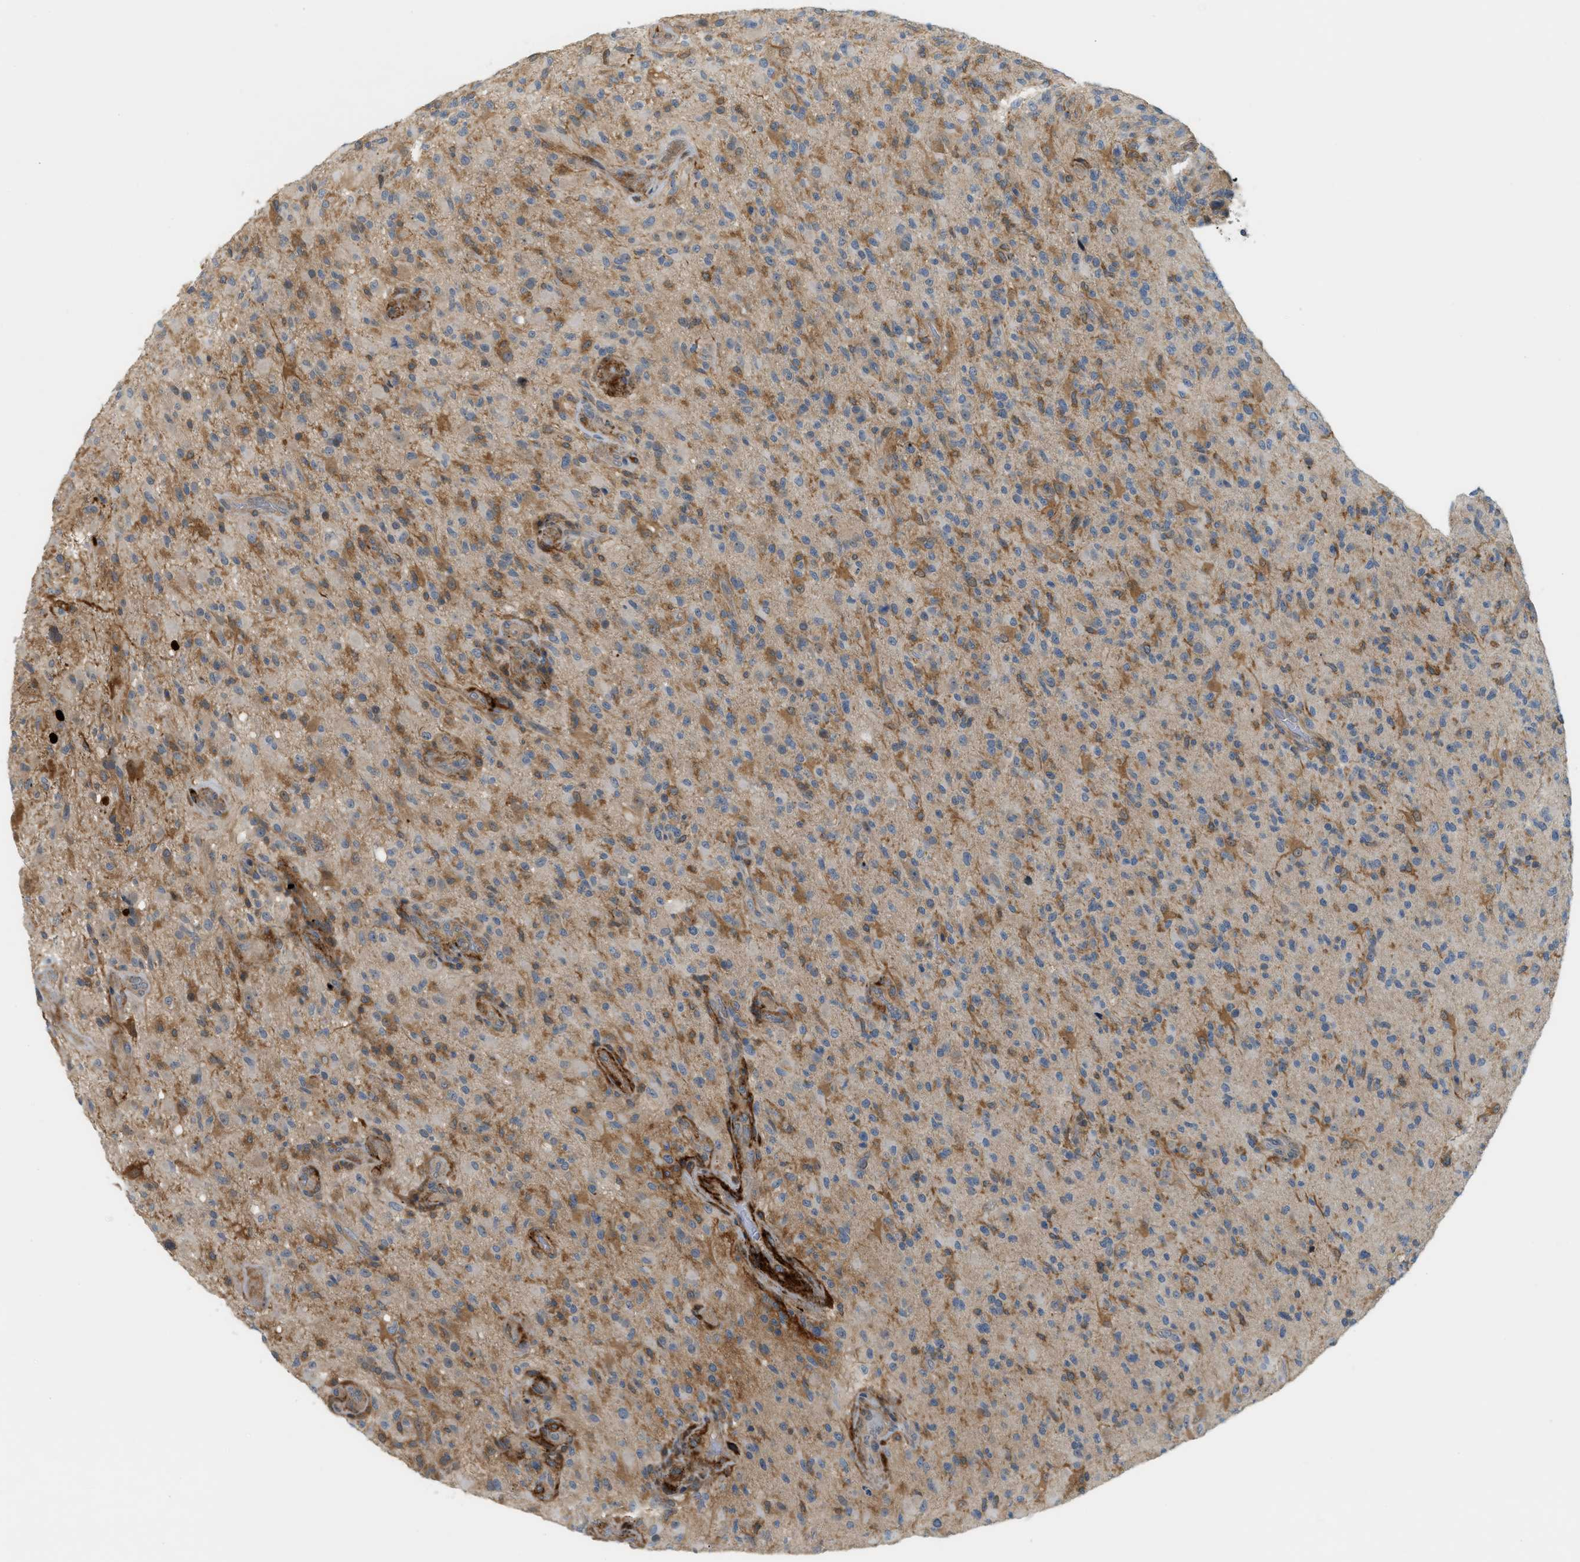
{"staining": {"intensity": "moderate", "quantity": "25%-75%", "location": "cytoplasmic/membranous"}, "tissue": "glioma", "cell_type": "Tumor cells", "image_type": "cancer", "snomed": [{"axis": "morphology", "description": "Glioma, malignant, High grade"}, {"axis": "topography", "description": "Brain"}], "caption": "Brown immunohistochemical staining in human glioma exhibits moderate cytoplasmic/membranous positivity in about 25%-75% of tumor cells.", "gene": "PDCL3", "patient": {"sex": "male", "age": 71}}